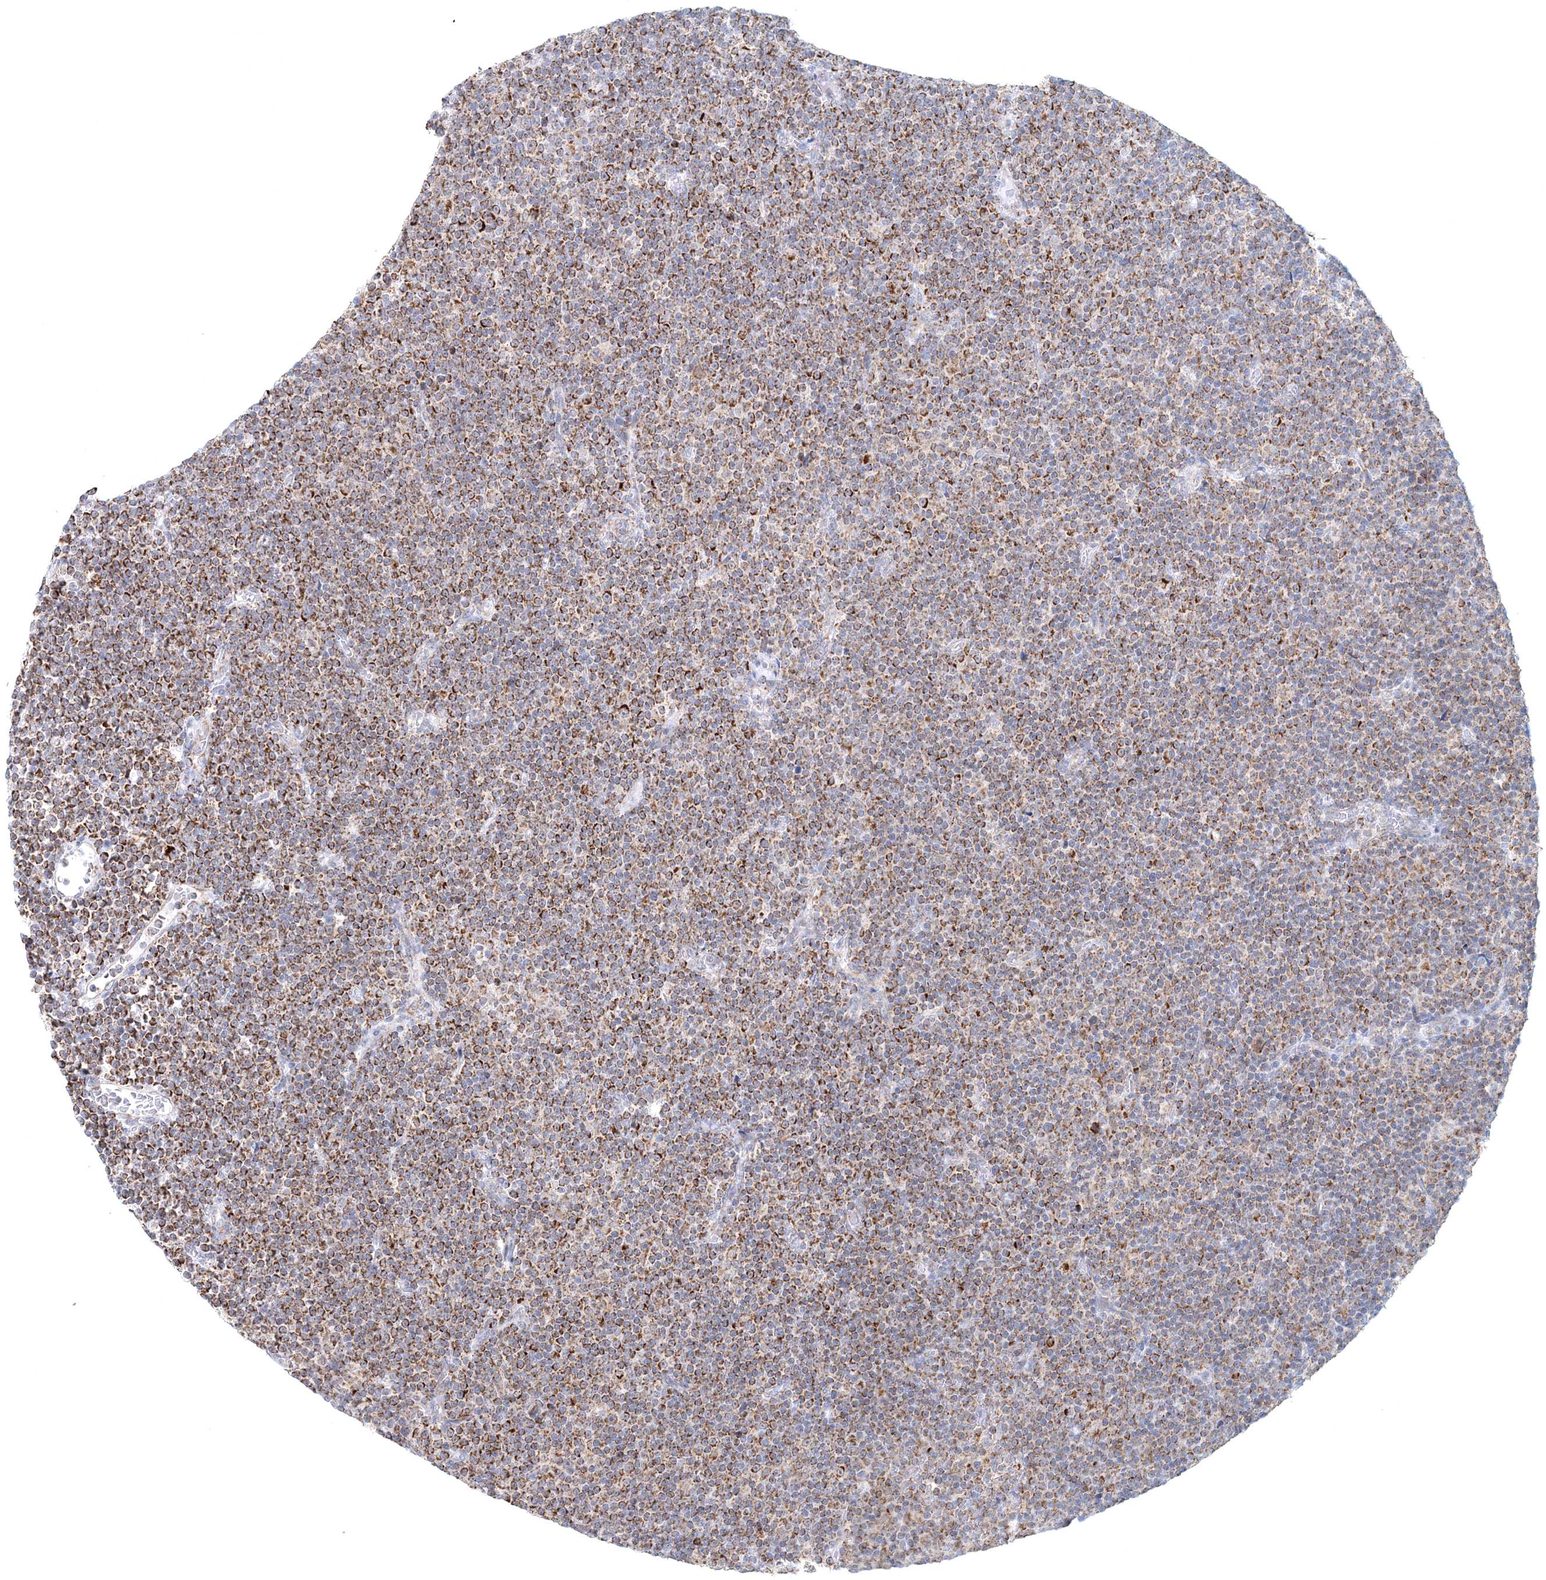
{"staining": {"intensity": "moderate", "quantity": ">75%", "location": "cytoplasmic/membranous"}, "tissue": "lymphoma", "cell_type": "Tumor cells", "image_type": "cancer", "snomed": [{"axis": "morphology", "description": "Malignant lymphoma, non-Hodgkin's type, Low grade"}, {"axis": "topography", "description": "Lymph node"}], "caption": "Human low-grade malignant lymphoma, non-Hodgkin's type stained with a protein marker reveals moderate staining in tumor cells.", "gene": "RNF150", "patient": {"sex": "female", "age": 67}}